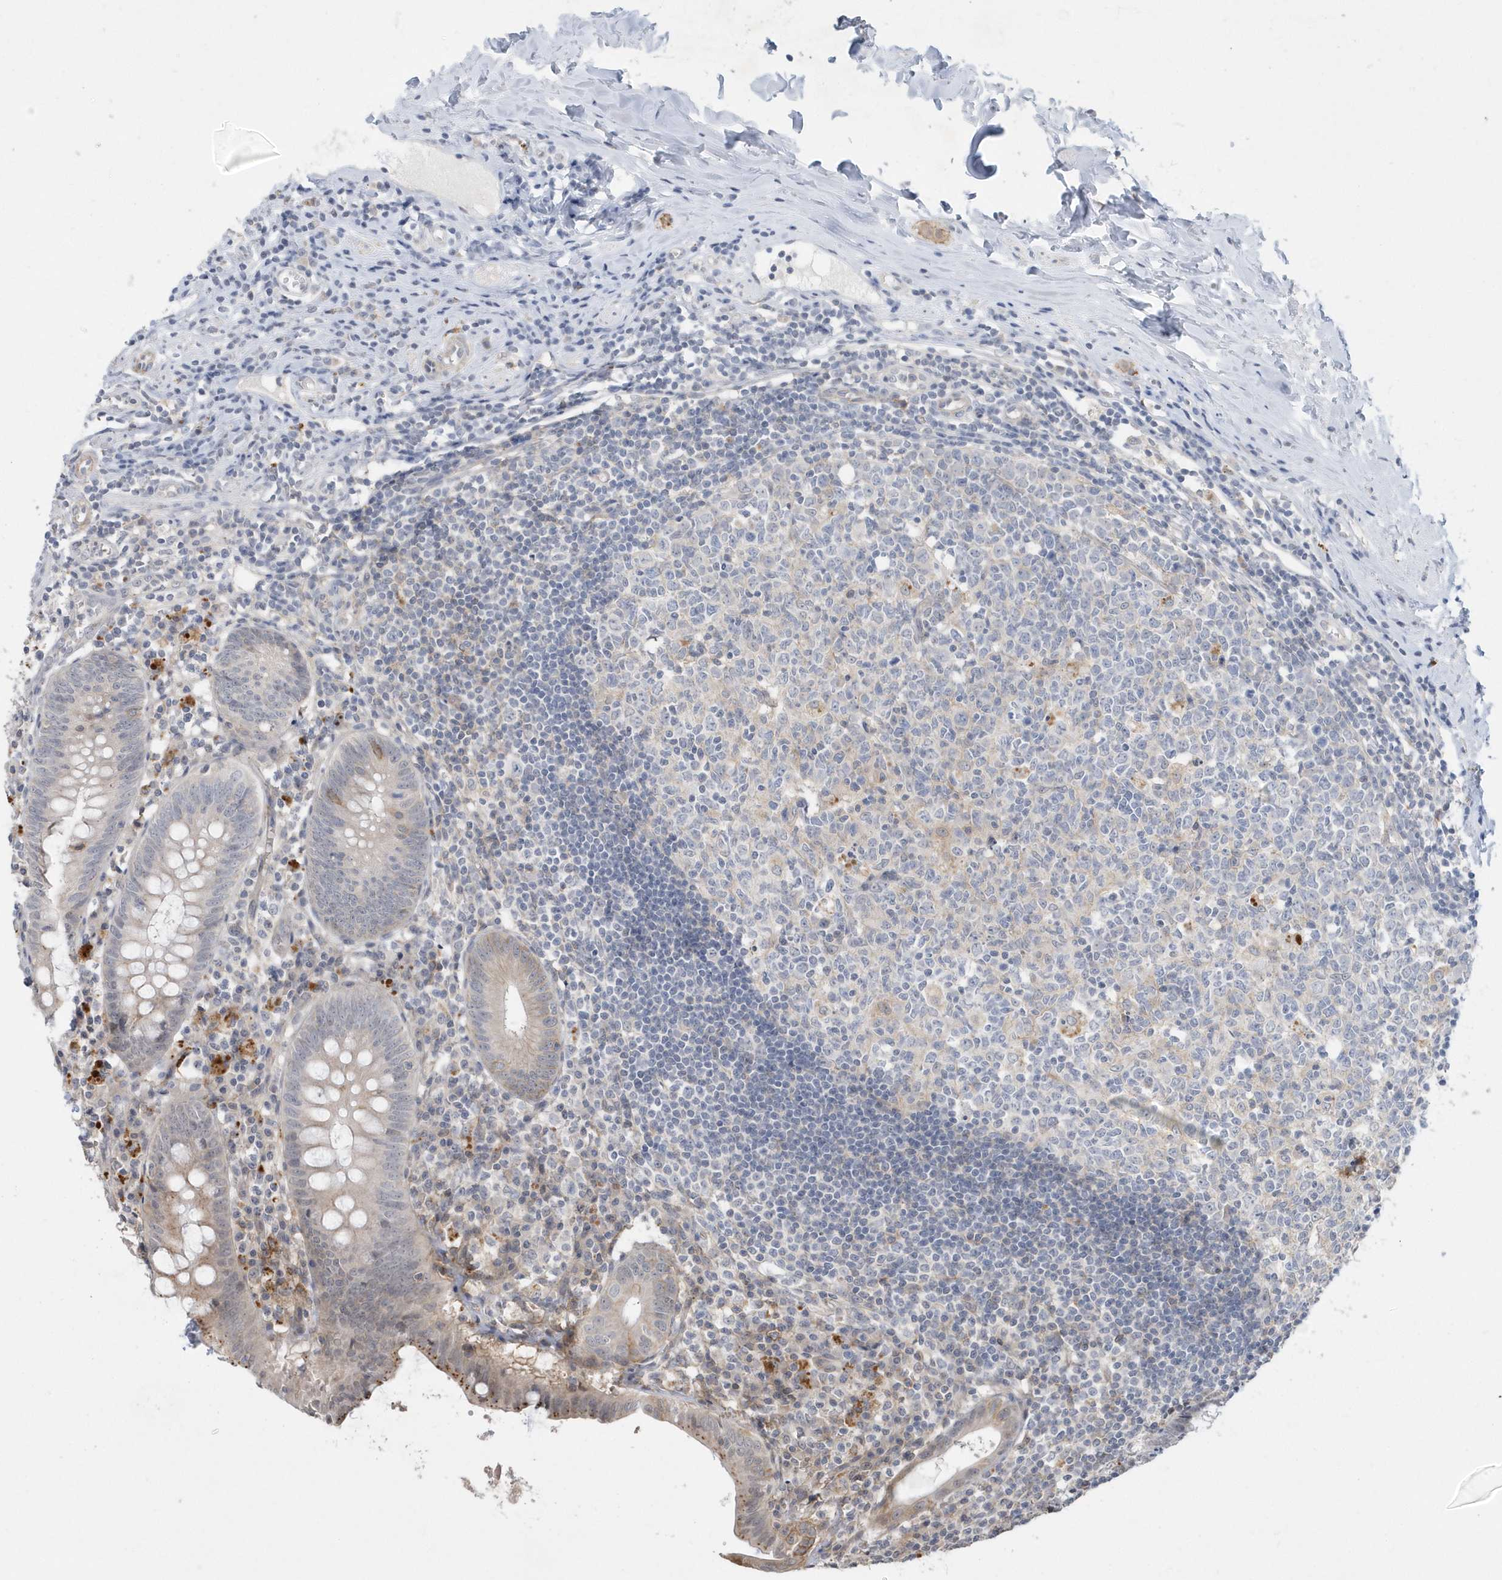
{"staining": {"intensity": "moderate", "quantity": "<25%", "location": "cytoplasmic/membranous"}, "tissue": "appendix", "cell_type": "Glandular cells", "image_type": "normal", "snomed": [{"axis": "morphology", "description": "Normal tissue, NOS"}, {"axis": "topography", "description": "Appendix"}], "caption": "Immunohistochemical staining of benign human appendix shows low levels of moderate cytoplasmic/membranous staining in approximately <25% of glandular cells.", "gene": "CRIP3", "patient": {"sex": "female", "age": 54}}